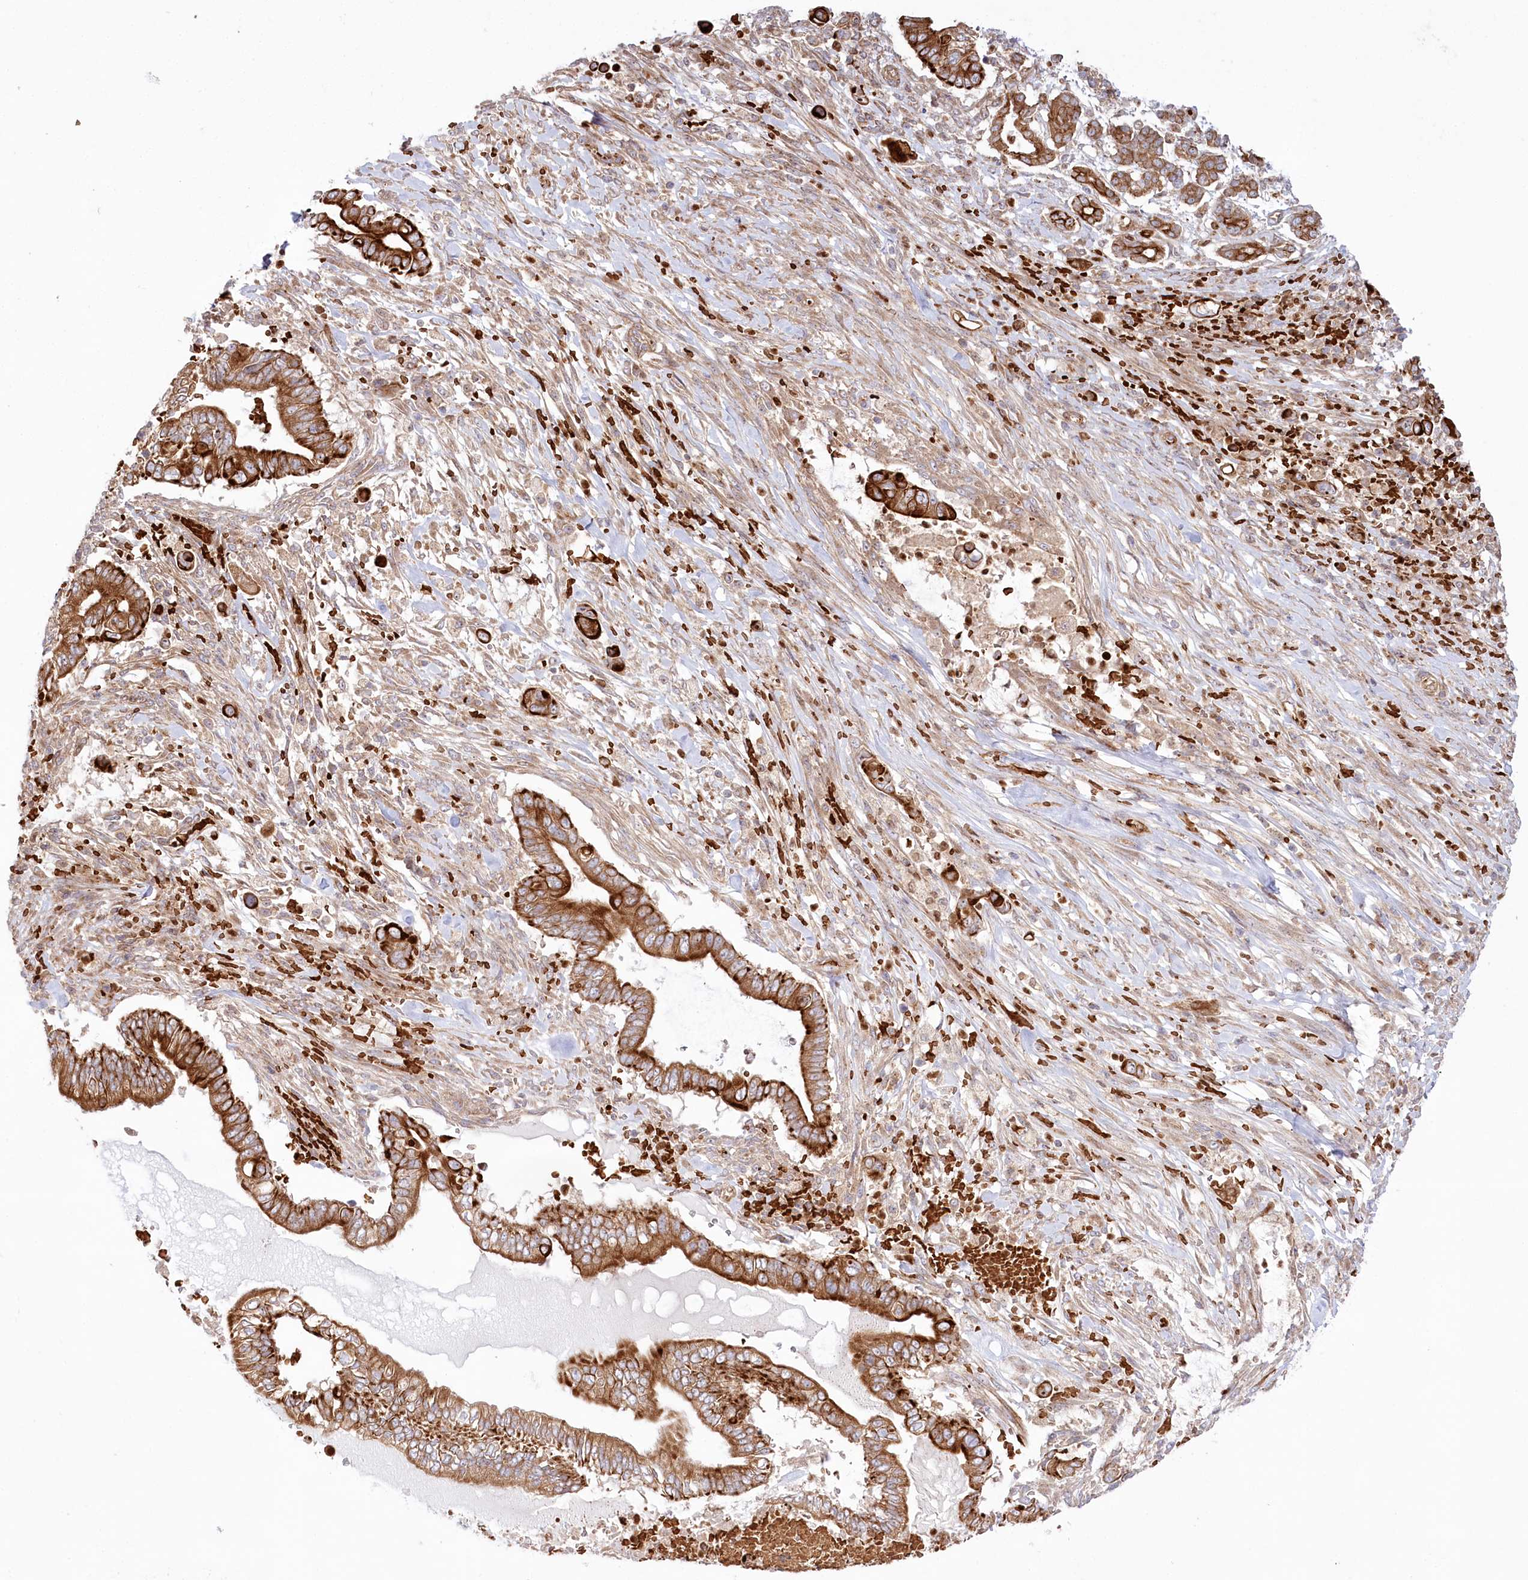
{"staining": {"intensity": "moderate", "quantity": ">75%", "location": "cytoplasmic/membranous"}, "tissue": "pancreatic cancer", "cell_type": "Tumor cells", "image_type": "cancer", "snomed": [{"axis": "morphology", "description": "Adenocarcinoma, NOS"}, {"axis": "topography", "description": "Pancreas"}], "caption": "A brown stain shows moderate cytoplasmic/membranous expression of a protein in human adenocarcinoma (pancreatic) tumor cells. The staining was performed using DAB to visualize the protein expression in brown, while the nuclei were stained in blue with hematoxylin (Magnification: 20x).", "gene": "COMMD3", "patient": {"sex": "male", "age": 68}}